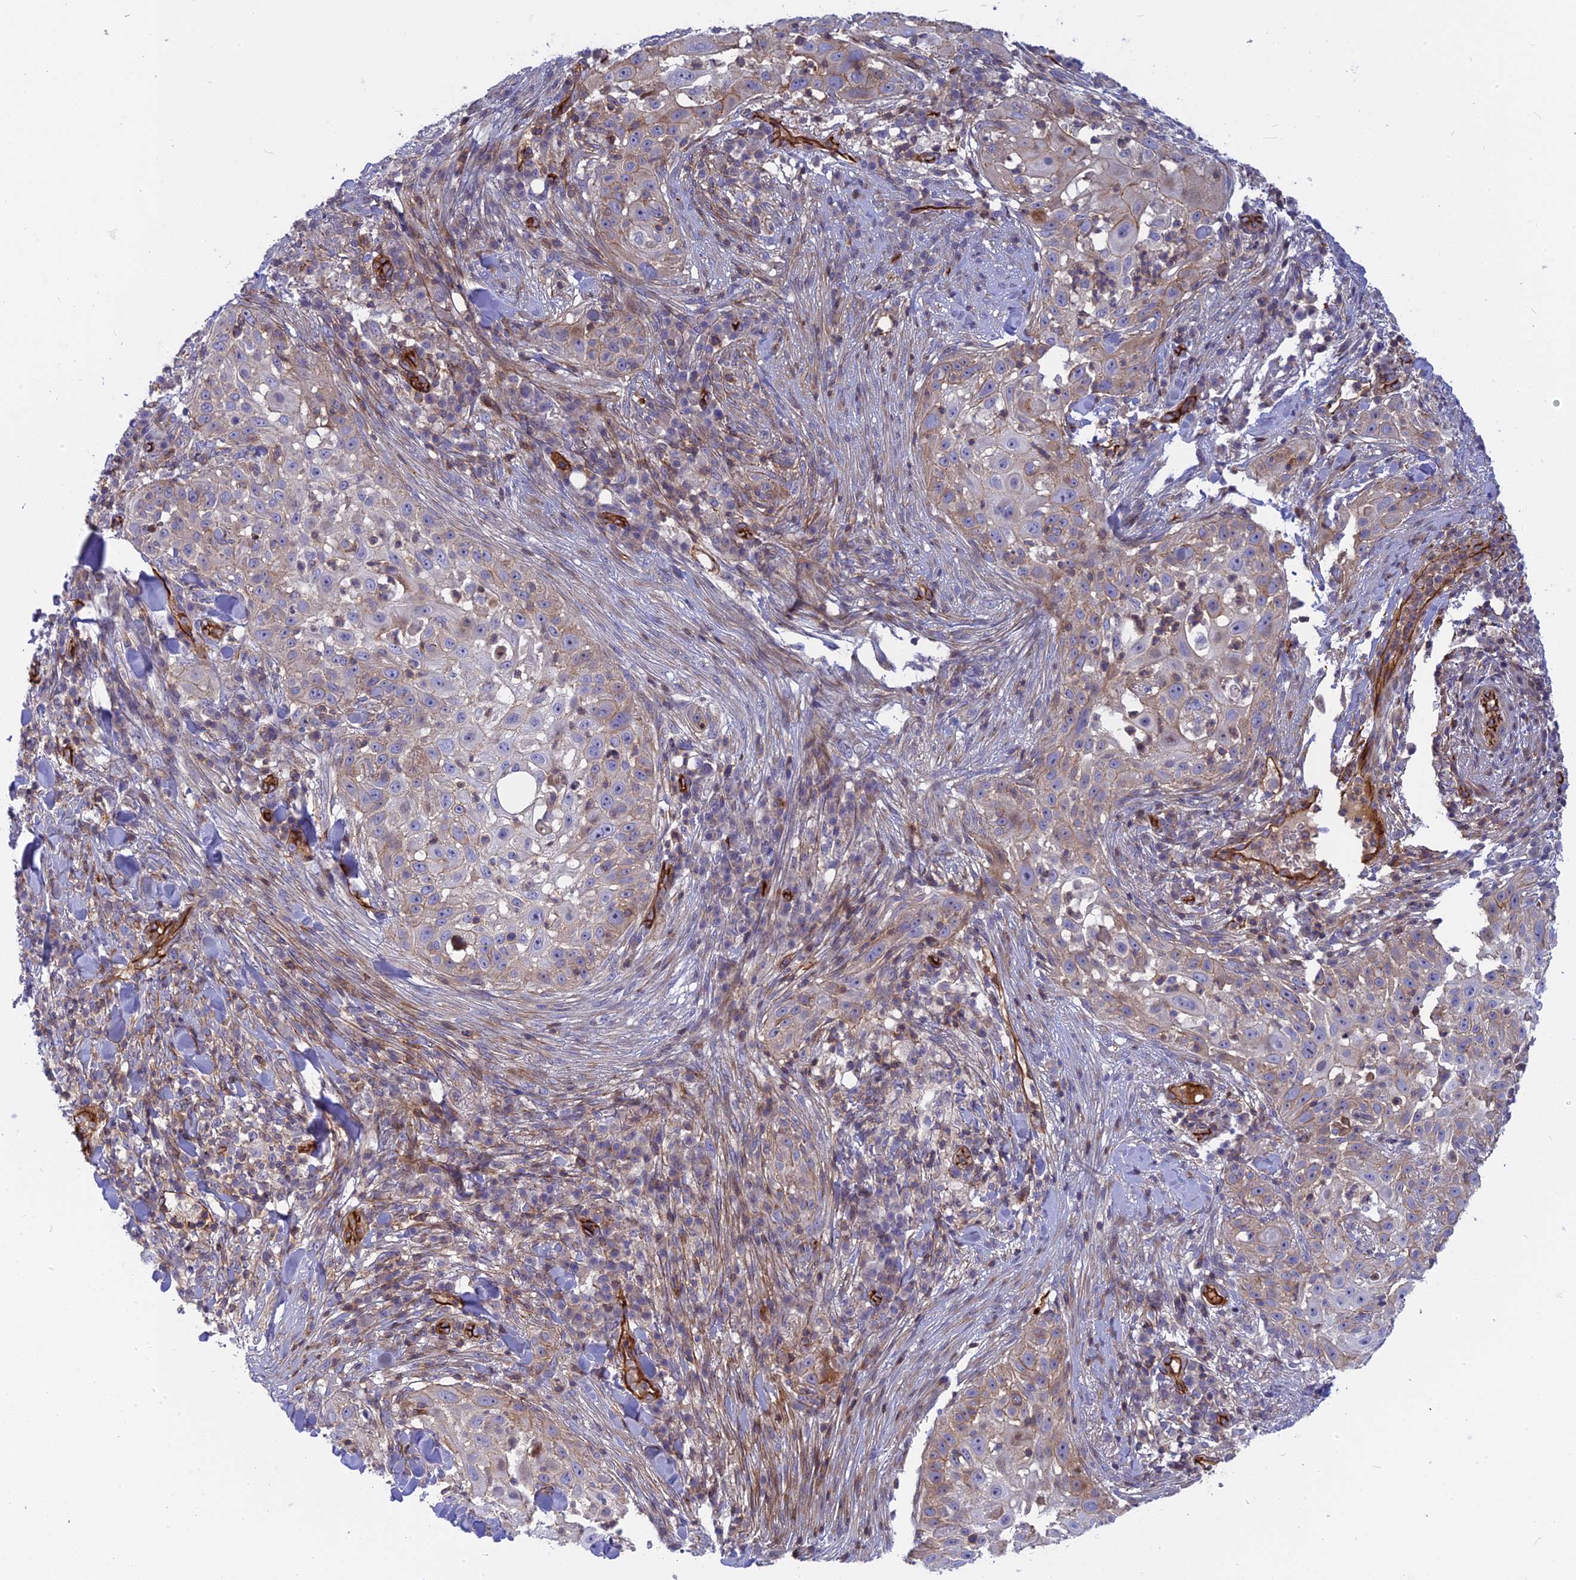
{"staining": {"intensity": "weak", "quantity": "<25%", "location": "cytoplasmic/membranous"}, "tissue": "skin cancer", "cell_type": "Tumor cells", "image_type": "cancer", "snomed": [{"axis": "morphology", "description": "Squamous cell carcinoma, NOS"}, {"axis": "topography", "description": "Skin"}], "caption": "A photomicrograph of skin cancer (squamous cell carcinoma) stained for a protein shows no brown staining in tumor cells. The staining was performed using DAB (3,3'-diaminobenzidine) to visualize the protein expression in brown, while the nuclei were stained in blue with hematoxylin (Magnification: 20x).", "gene": "CNBD2", "patient": {"sex": "female", "age": 44}}